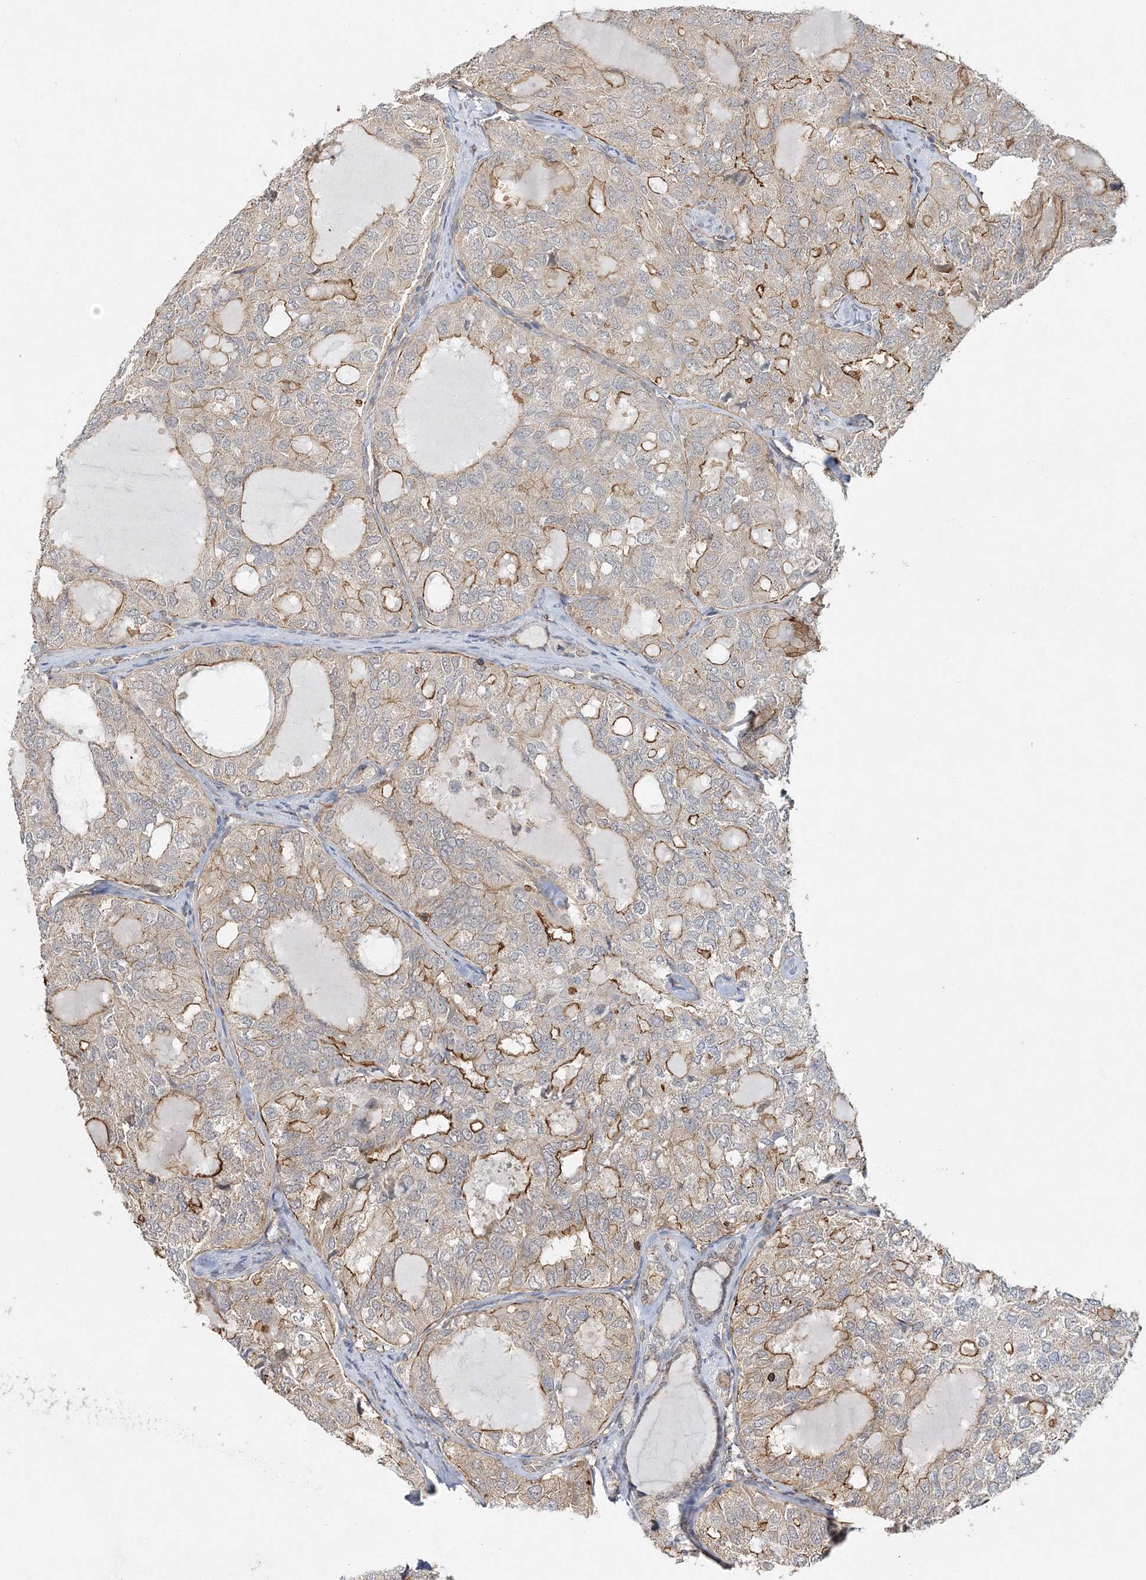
{"staining": {"intensity": "moderate", "quantity": "25%-75%", "location": "cytoplasmic/membranous"}, "tissue": "thyroid cancer", "cell_type": "Tumor cells", "image_type": "cancer", "snomed": [{"axis": "morphology", "description": "Follicular adenoma carcinoma, NOS"}, {"axis": "topography", "description": "Thyroid gland"}], "caption": "A micrograph of human thyroid cancer stained for a protein shows moderate cytoplasmic/membranous brown staining in tumor cells. Nuclei are stained in blue.", "gene": "MAT2B", "patient": {"sex": "male", "age": 75}}